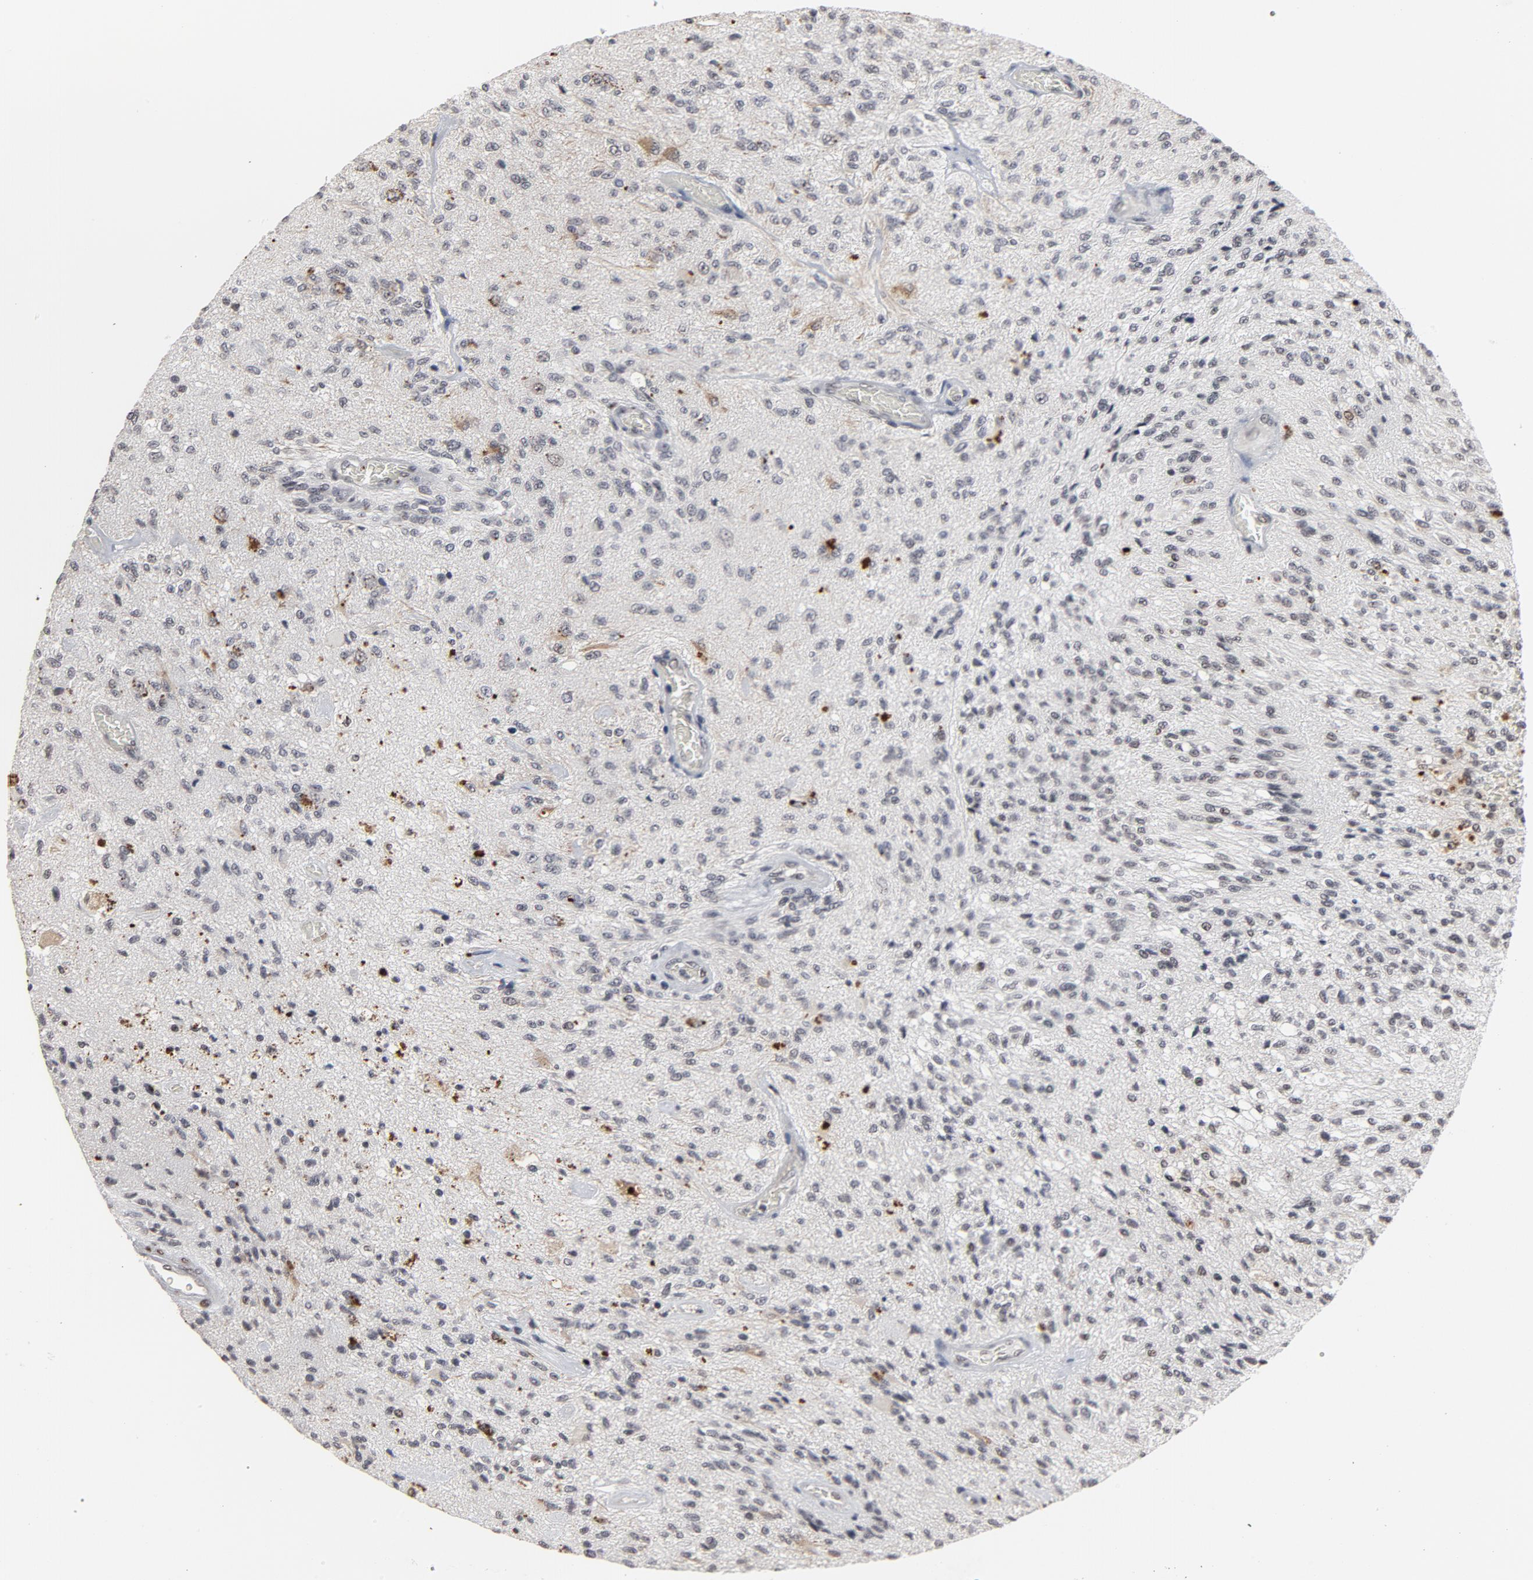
{"staining": {"intensity": "negative", "quantity": "none", "location": "none"}, "tissue": "glioma", "cell_type": "Tumor cells", "image_type": "cancer", "snomed": [{"axis": "morphology", "description": "Normal tissue, NOS"}, {"axis": "morphology", "description": "Glioma, malignant, High grade"}, {"axis": "topography", "description": "Cerebral cortex"}], "caption": "IHC histopathology image of glioma stained for a protein (brown), which displays no expression in tumor cells.", "gene": "MRE11", "patient": {"sex": "male", "age": 77}}